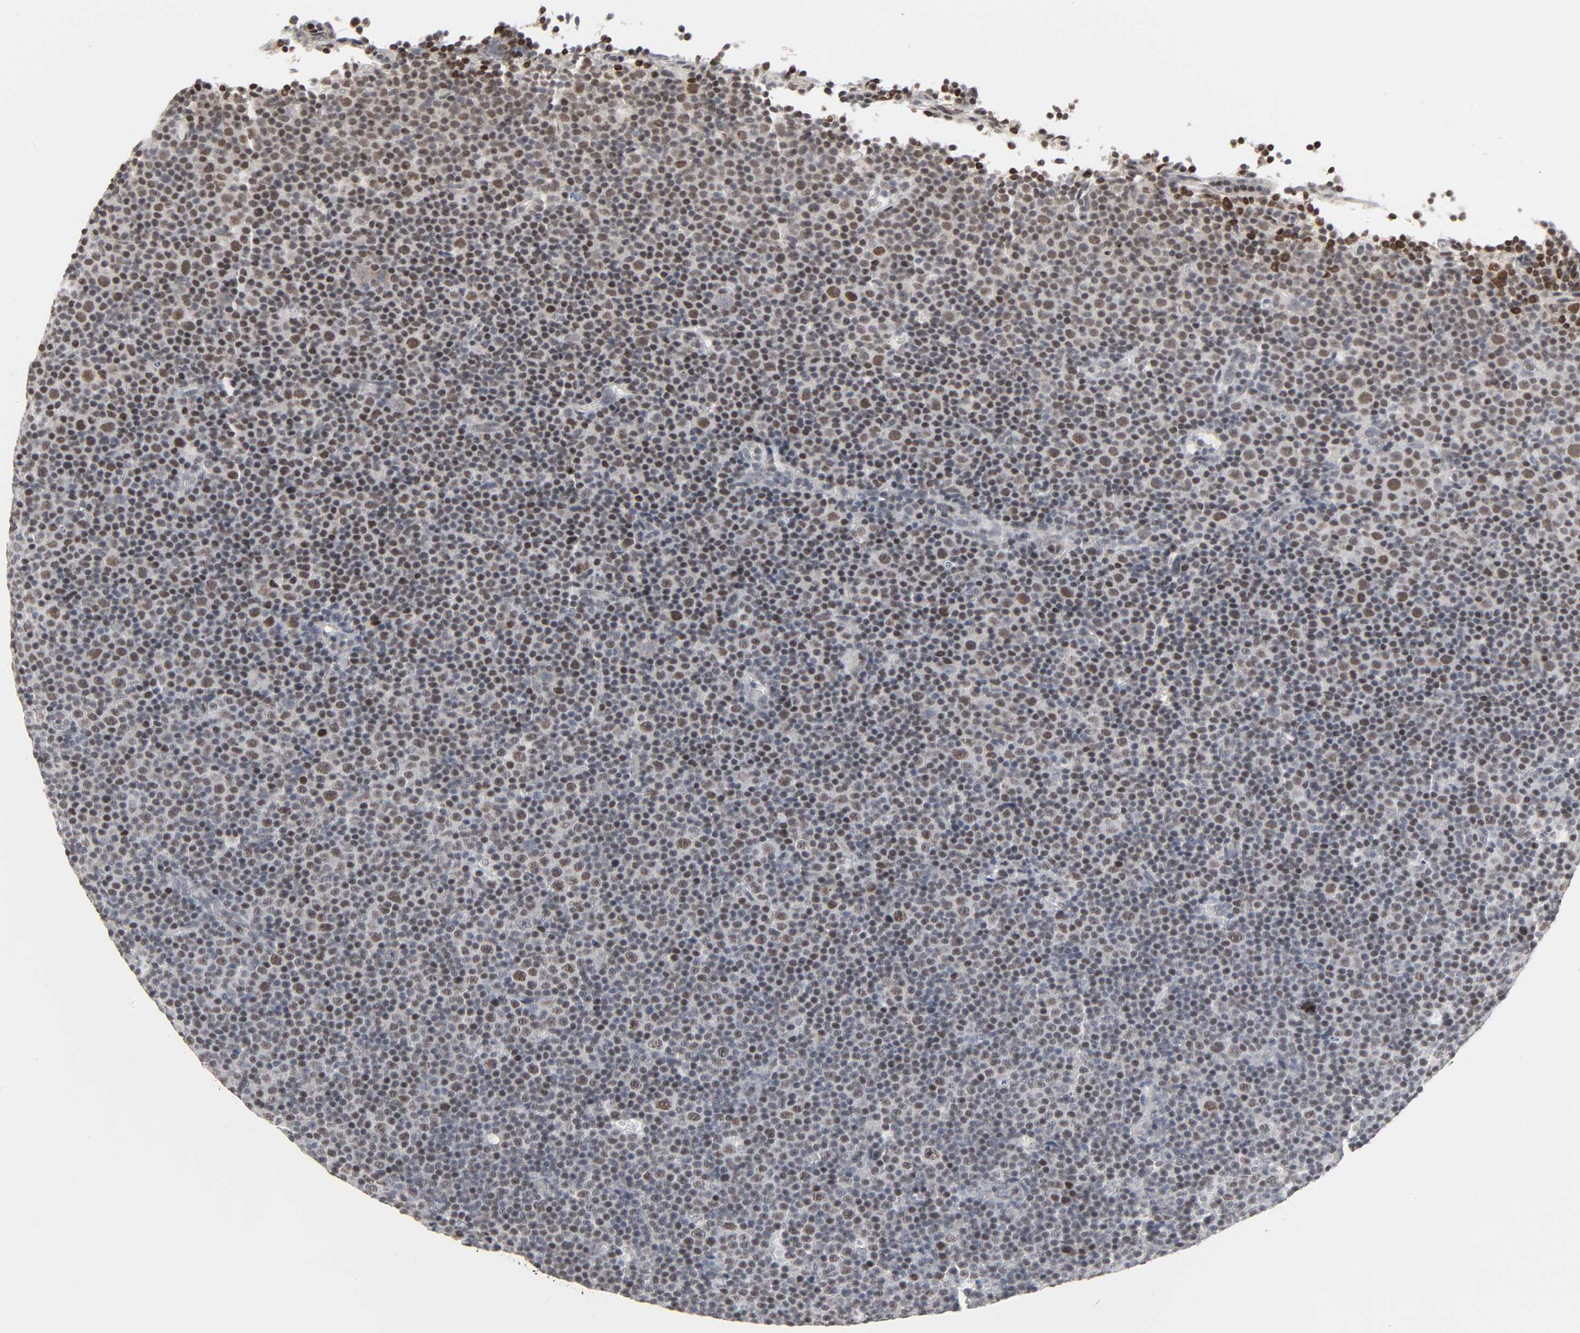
{"staining": {"intensity": "moderate", "quantity": "25%-75%", "location": "nuclear"}, "tissue": "lymphoma", "cell_type": "Tumor cells", "image_type": "cancer", "snomed": [{"axis": "morphology", "description": "Malignant lymphoma, non-Hodgkin's type, Low grade"}, {"axis": "topography", "description": "Lymph node"}], "caption": "Immunohistochemistry (IHC) (DAB (3,3'-diaminobenzidine)) staining of human malignant lymphoma, non-Hodgkin's type (low-grade) reveals moderate nuclear protein staining in approximately 25%-75% of tumor cells.", "gene": "MUC1", "patient": {"sex": "female", "age": 67}}